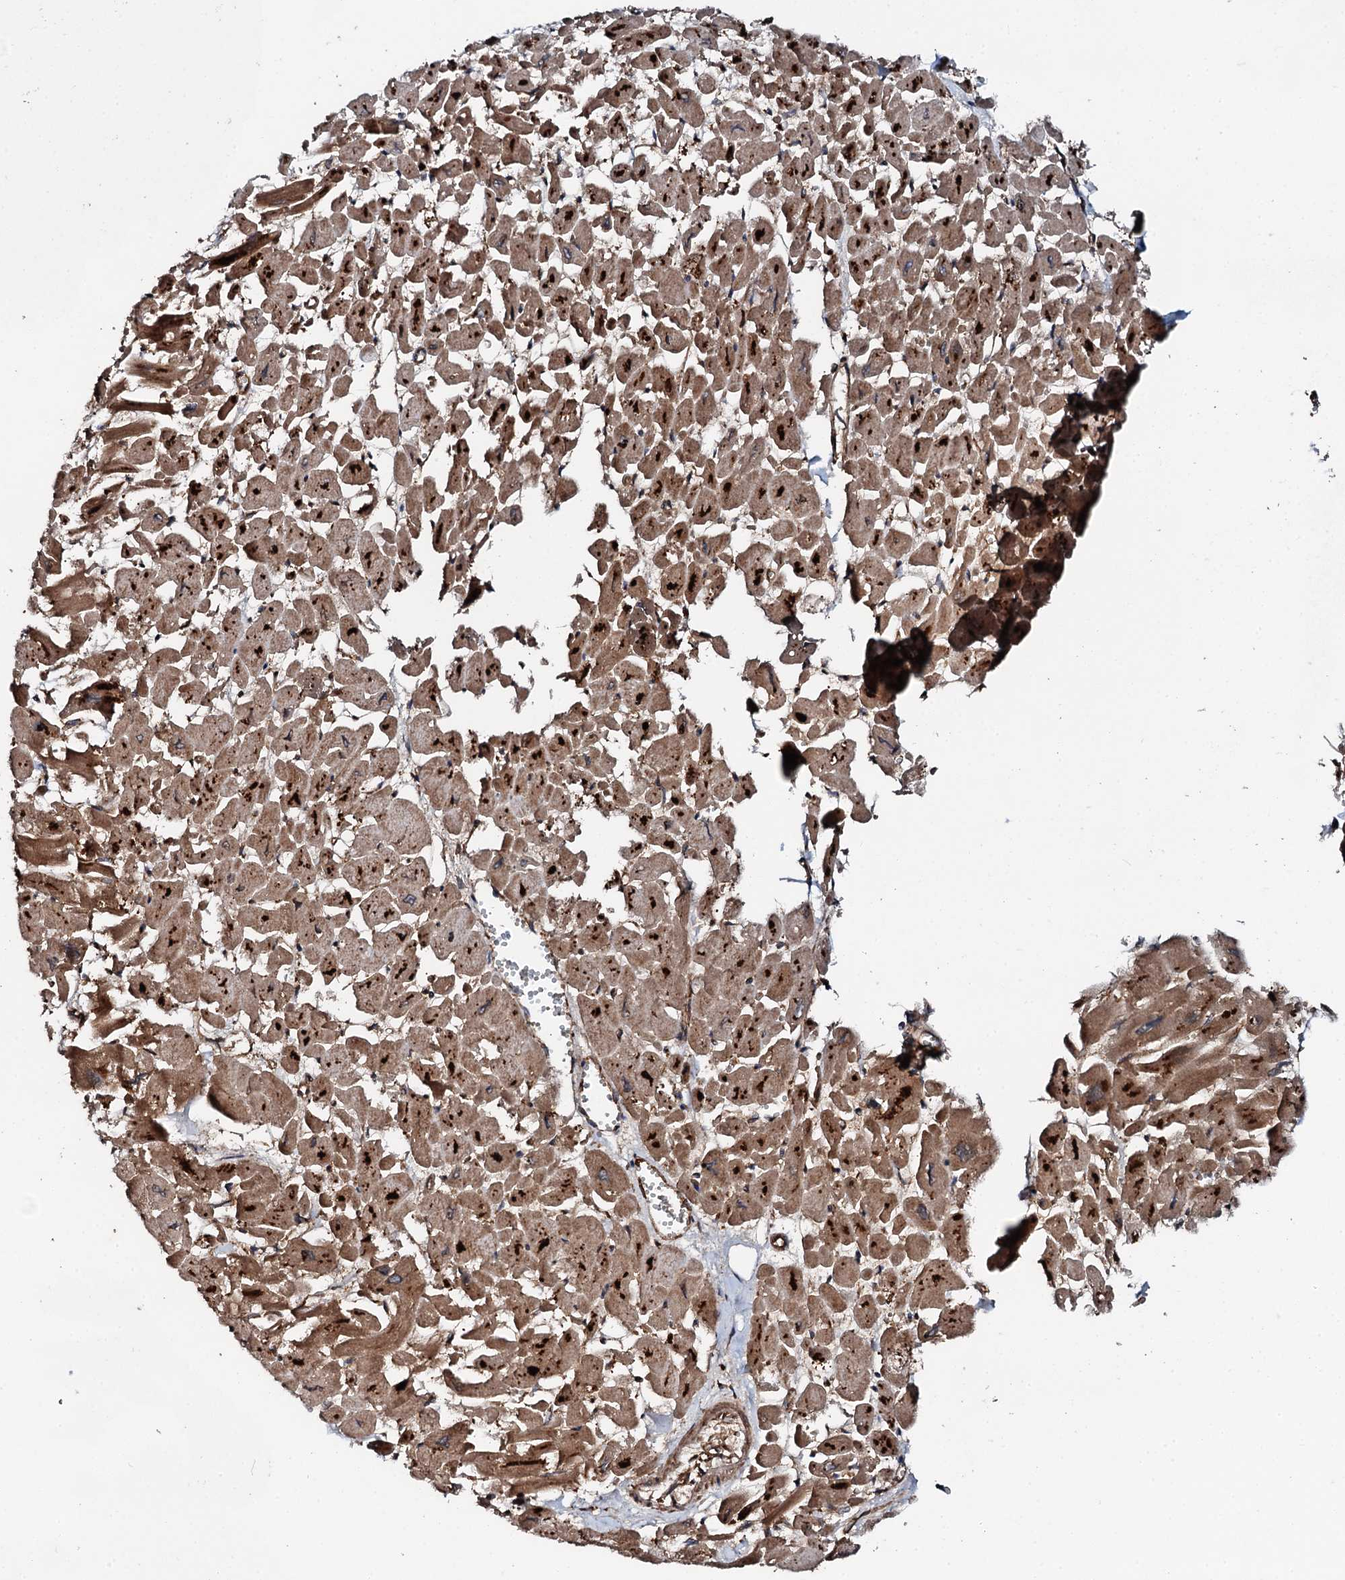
{"staining": {"intensity": "strong", "quantity": "25%-75%", "location": "cytoplasmic/membranous"}, "tissue": "heart muscle", "cell_type": "Cardiomyocytes", "image_type": "normal", "snomed": [{"axis": "morphology", "description": "Normal tissue, NOS"}, {"axis": "topography", "description": "Heart"}], "caption": "The micrograph displays a brown stain indicating the presence of a protein in the cytoplasmic/membranous of cardiomyocytes in heart muscle. The staining was performed using DAB (3,3'-diaminobenzidine), with brown indicating positive protein expression. Nuclei are stained blue with hematoxylin.", "gene": "FLYWCH1", "patient": {"sex": "male", "age": 54}}